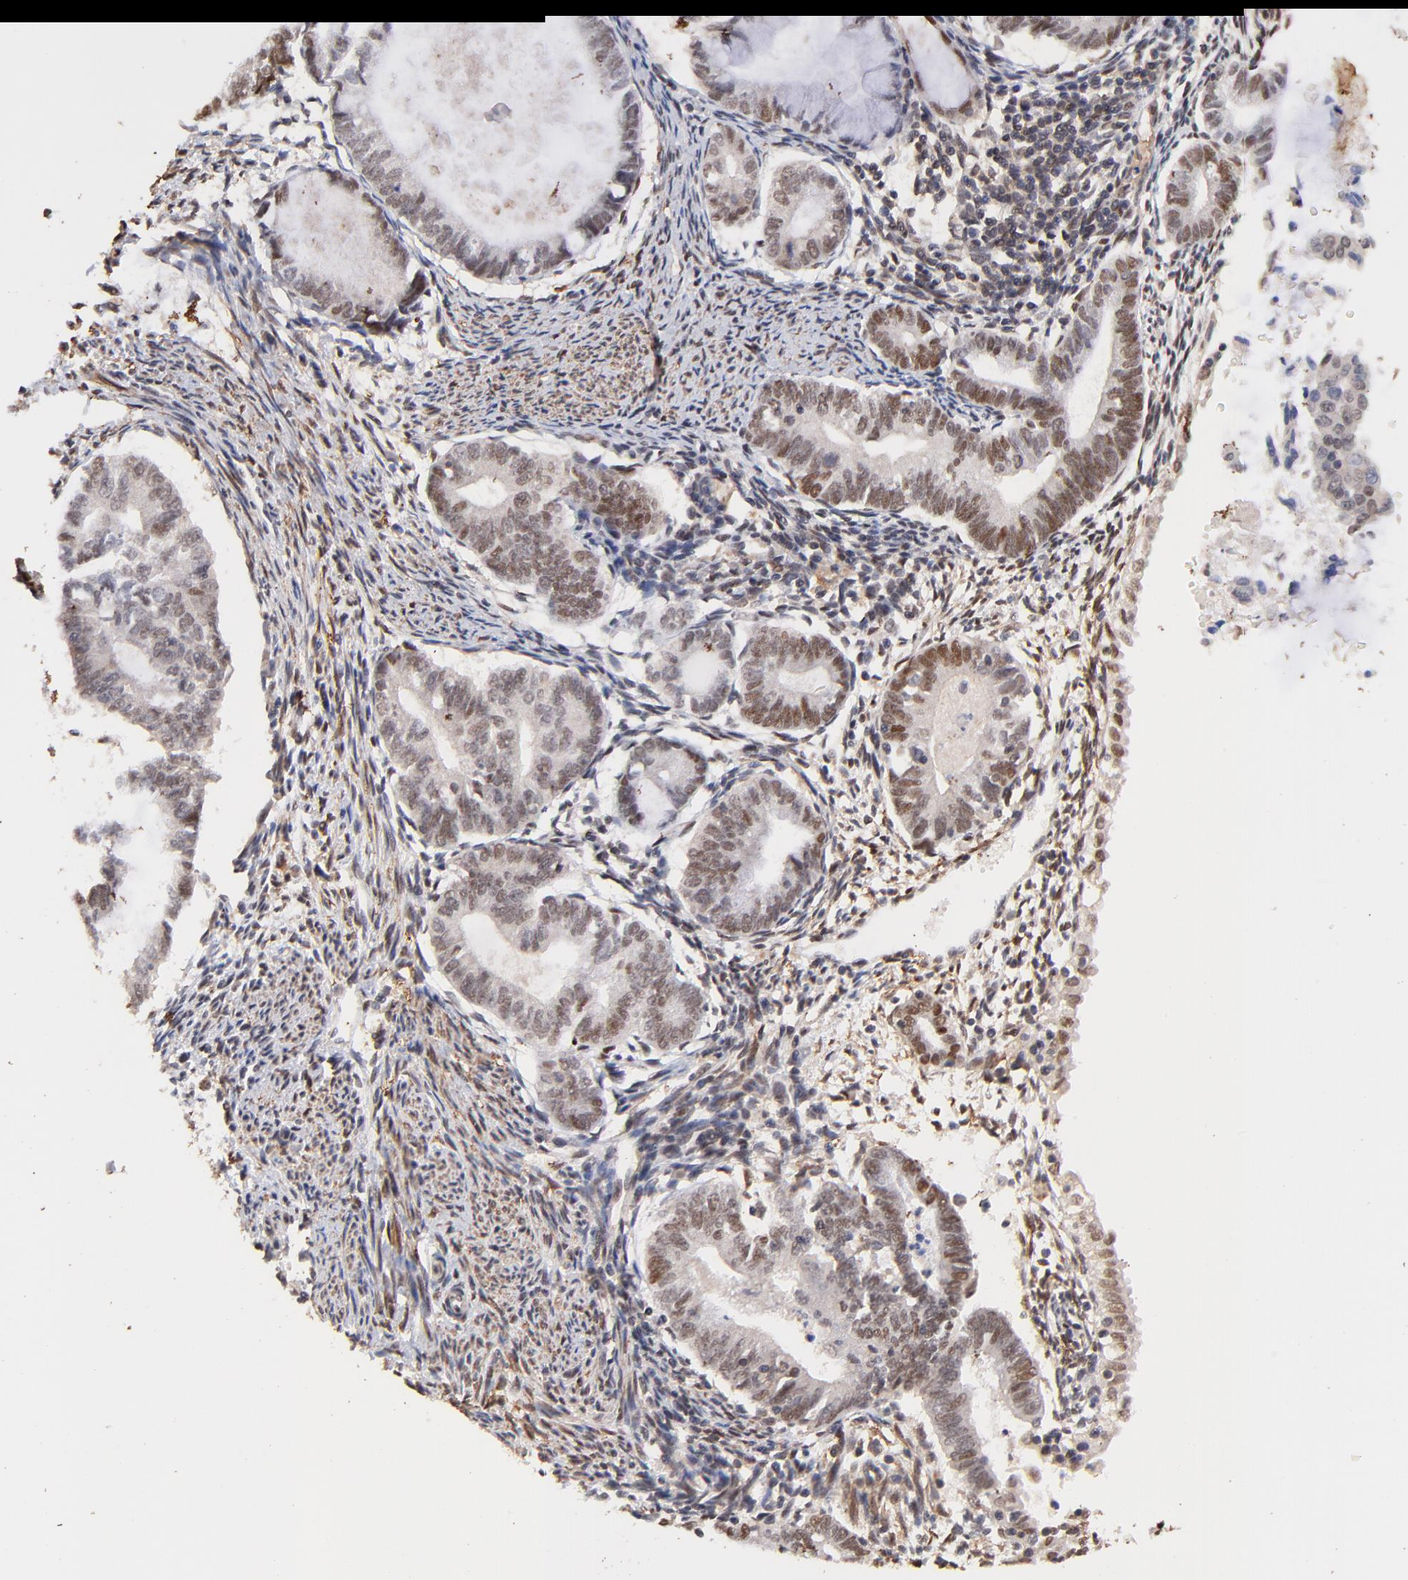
{"staining": {"intensity": "weak", "quantity": "25%-75%", "location": "nuclear"}, "tissue": "endometrial cancer", "cell_type": "Tumor cells", "image_type": "cancer", "snomed": [{"axis": "morphology", "description": "Adenocarcinoma, NOS"}, {"axis": "topography", "description": "Endometrium"}], "caption": "Endometrial adenocarcinoma tissue exhibits weak nuclear expression in about 25%-75% of tumor cells", "gene": "ZFP92", "patient": {"sex": "female", "age": 63}}